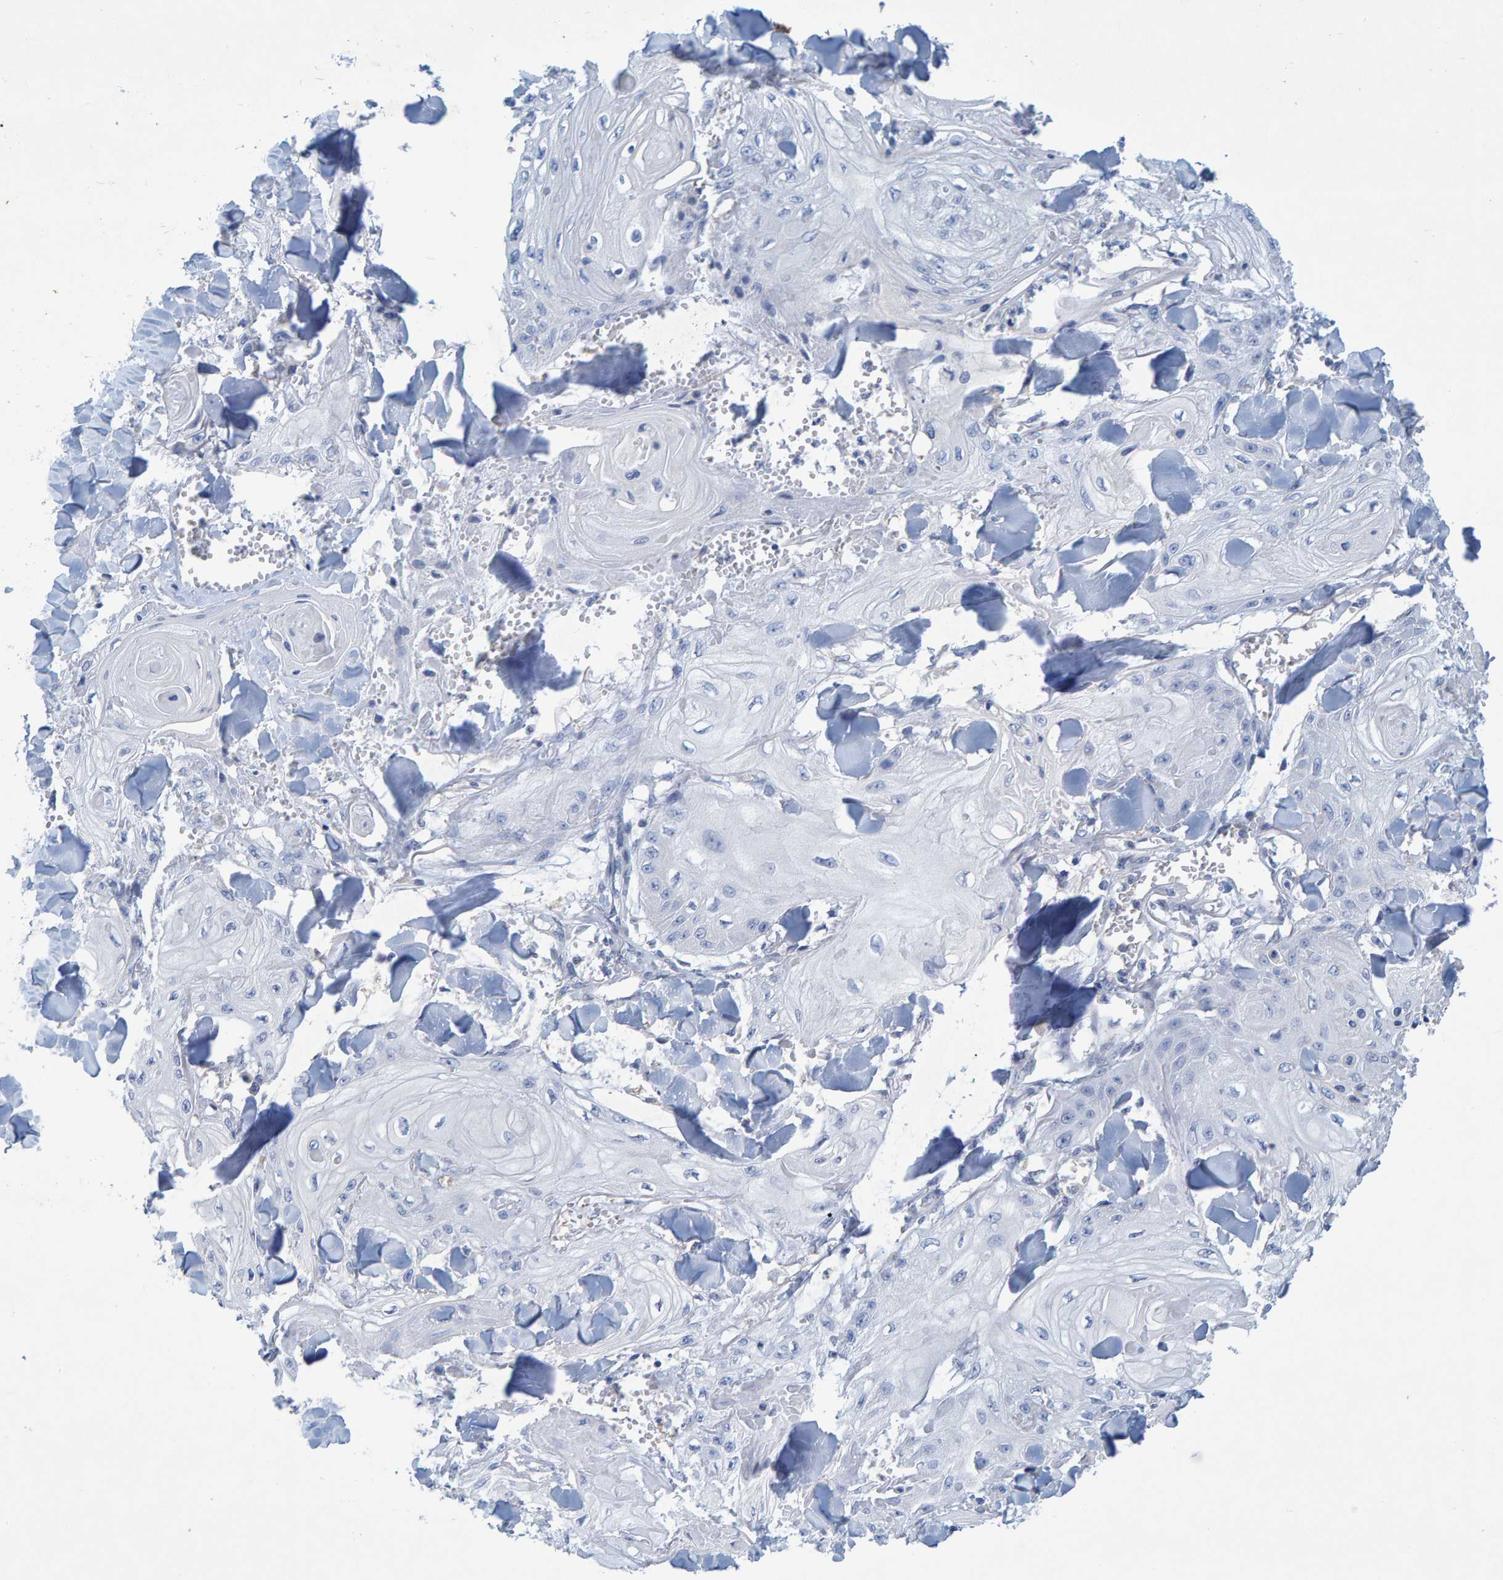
{"staining": {"intensity": "negative", "quantity": "none", "location": "none"}, "tissue": "skin cancer", "cell_type": "Tumor cells", "image_type": "cancer", "snomed": [{"axis": "morphology", "description": "Squamous cell carcinoma, NOS"}, {"axis": "topography", "description": "Skin"}], "caption": "The IHC micrograph has no significant expression in tumor cells of skin cancer (squamous cell carcinoma) tissue.", "gene": "ALAD", "patient": {"sex": "male", "age": 74}}